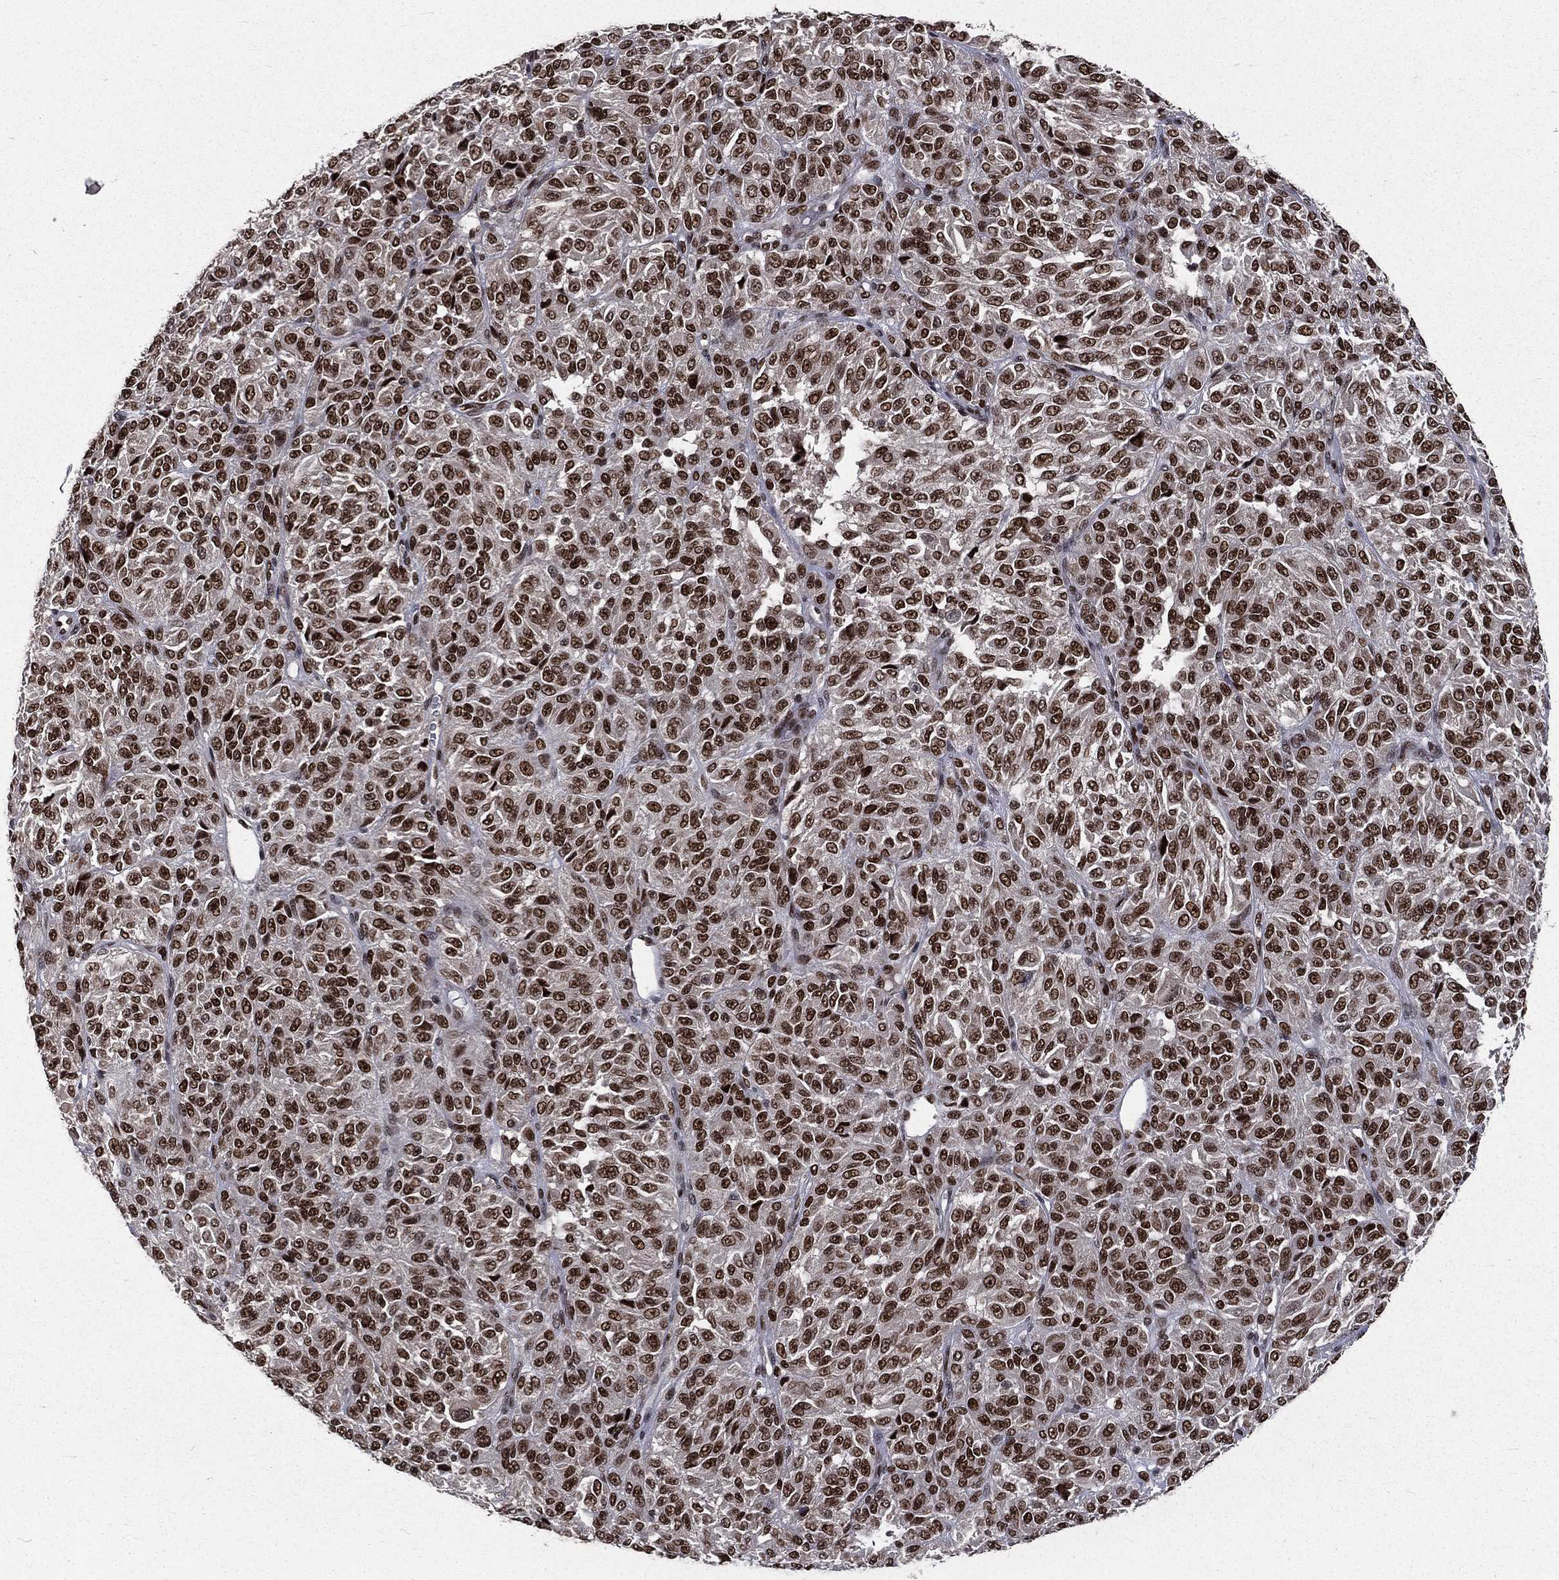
{"staining": {"intensity": "strong", "quantity": ">75%", "location": "nuclear"}, "tissue": "melanoma", "cell_type": "Tumor cells", "image_type": "cancer", "snomed": [{"axis": "morphology", "description": "Malignant melanoma, Metastatic site"}, {"axis": "topography", "description": "Brain"}], "caption": "A brown stain labels strong nuclear positivity of a protein in melanoma tumor cells. Using DAB (brown) and hematoxylin (blue) stains, captured at high magnification using brightfield microscopy.", "gene": "POLB", "patient": {"sex": "female", "age": 56}}